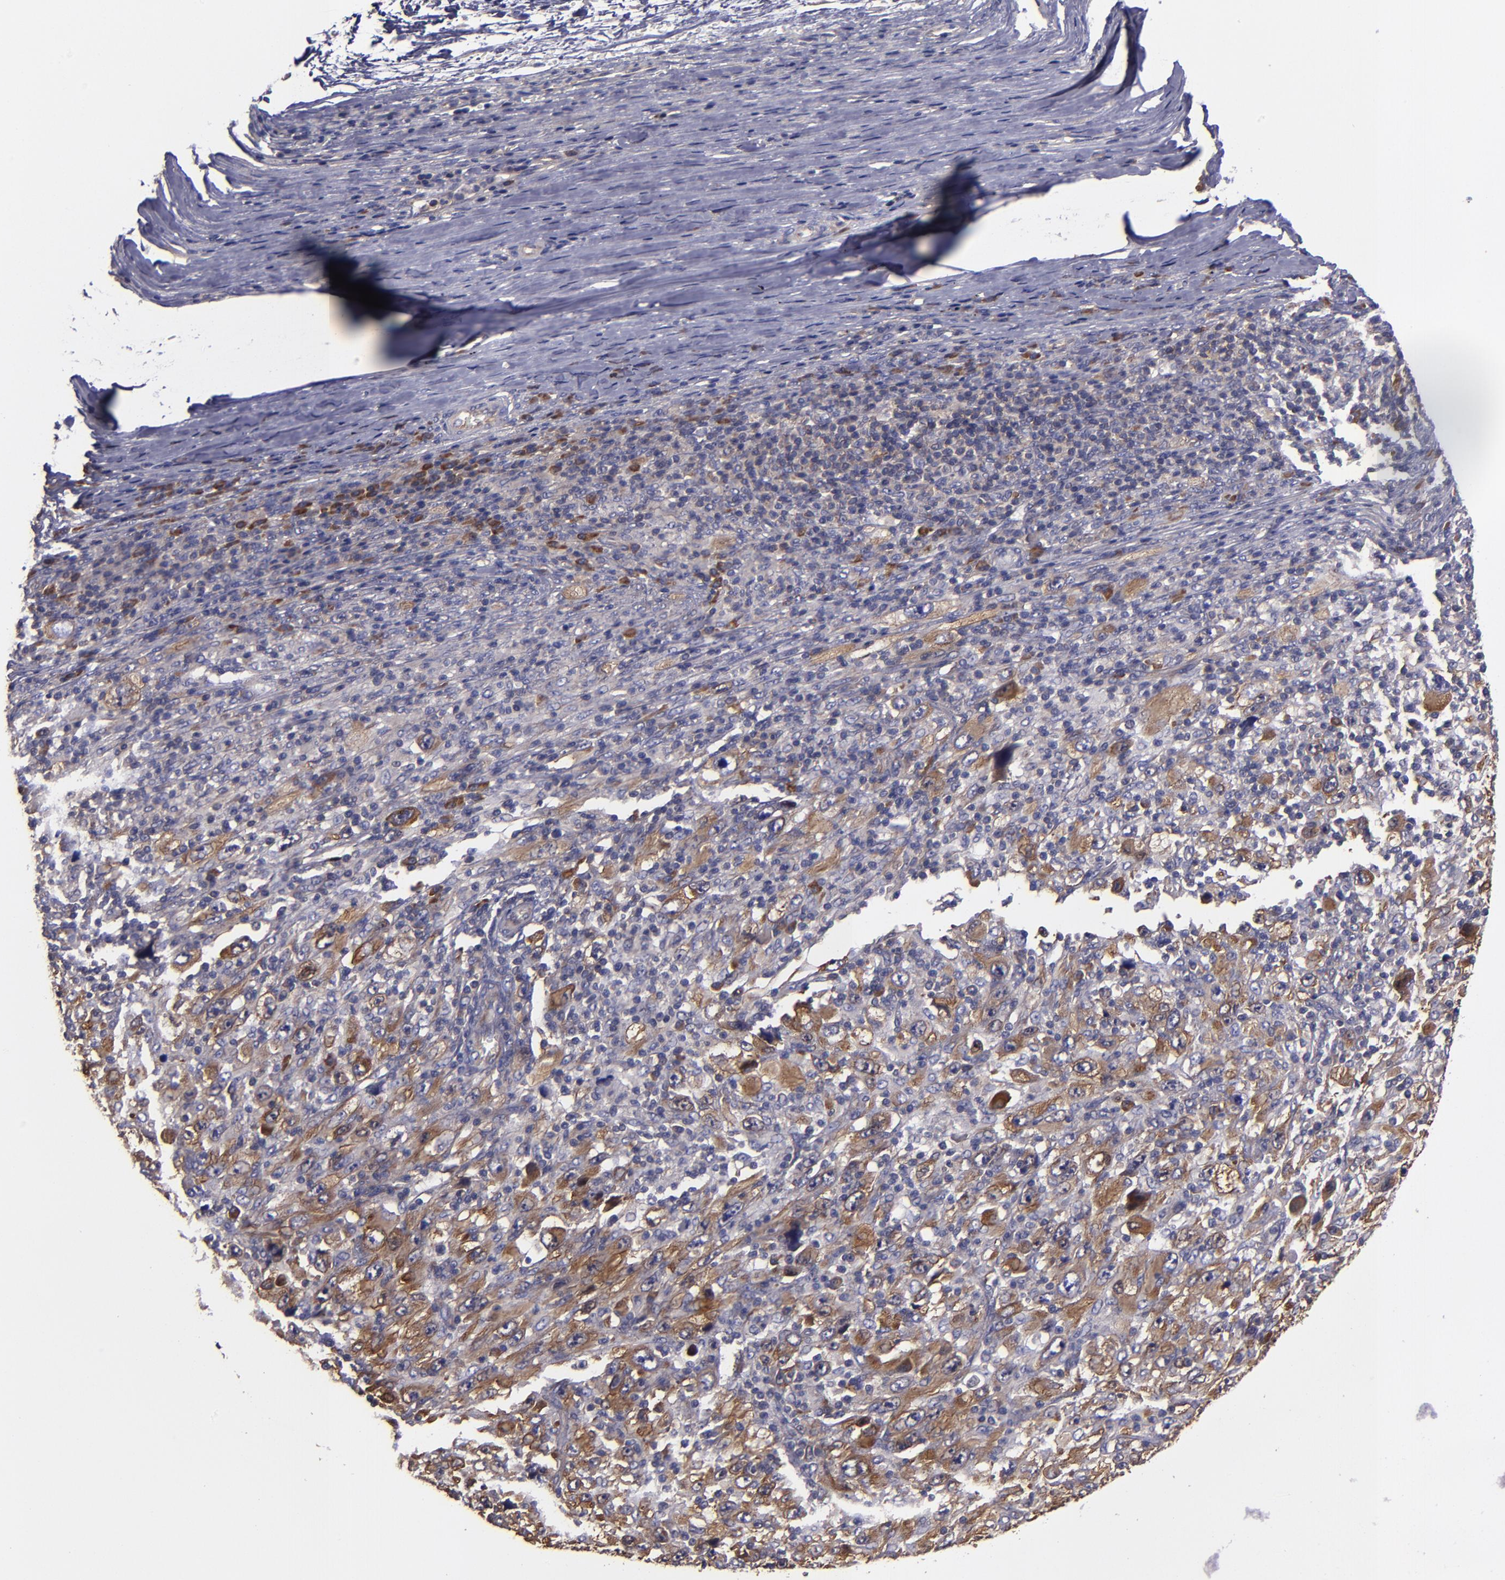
{"staining": {"intensity": "moderate", "quantity": "25%-75%", "location": "cytoplasmic/membranous"}, "tissue": "melanoma", "cell_type": "Tumor cells", "image_type": "cancer", "snomed": [{"axis": "morphology", "description": "Malignant melanoma, Metastatic site"}, {"axis": "topography", "description": "Skin"}], "caption": "Approximately 25%-75% of tumor cells in malignant melanoma (metastatic site) show moderate cytoplasmic/membranous protein staining as visualized by brown immunohistochemical staining.", "gene": "CARS1", "patient": {"sex": "female", "age": 56}}